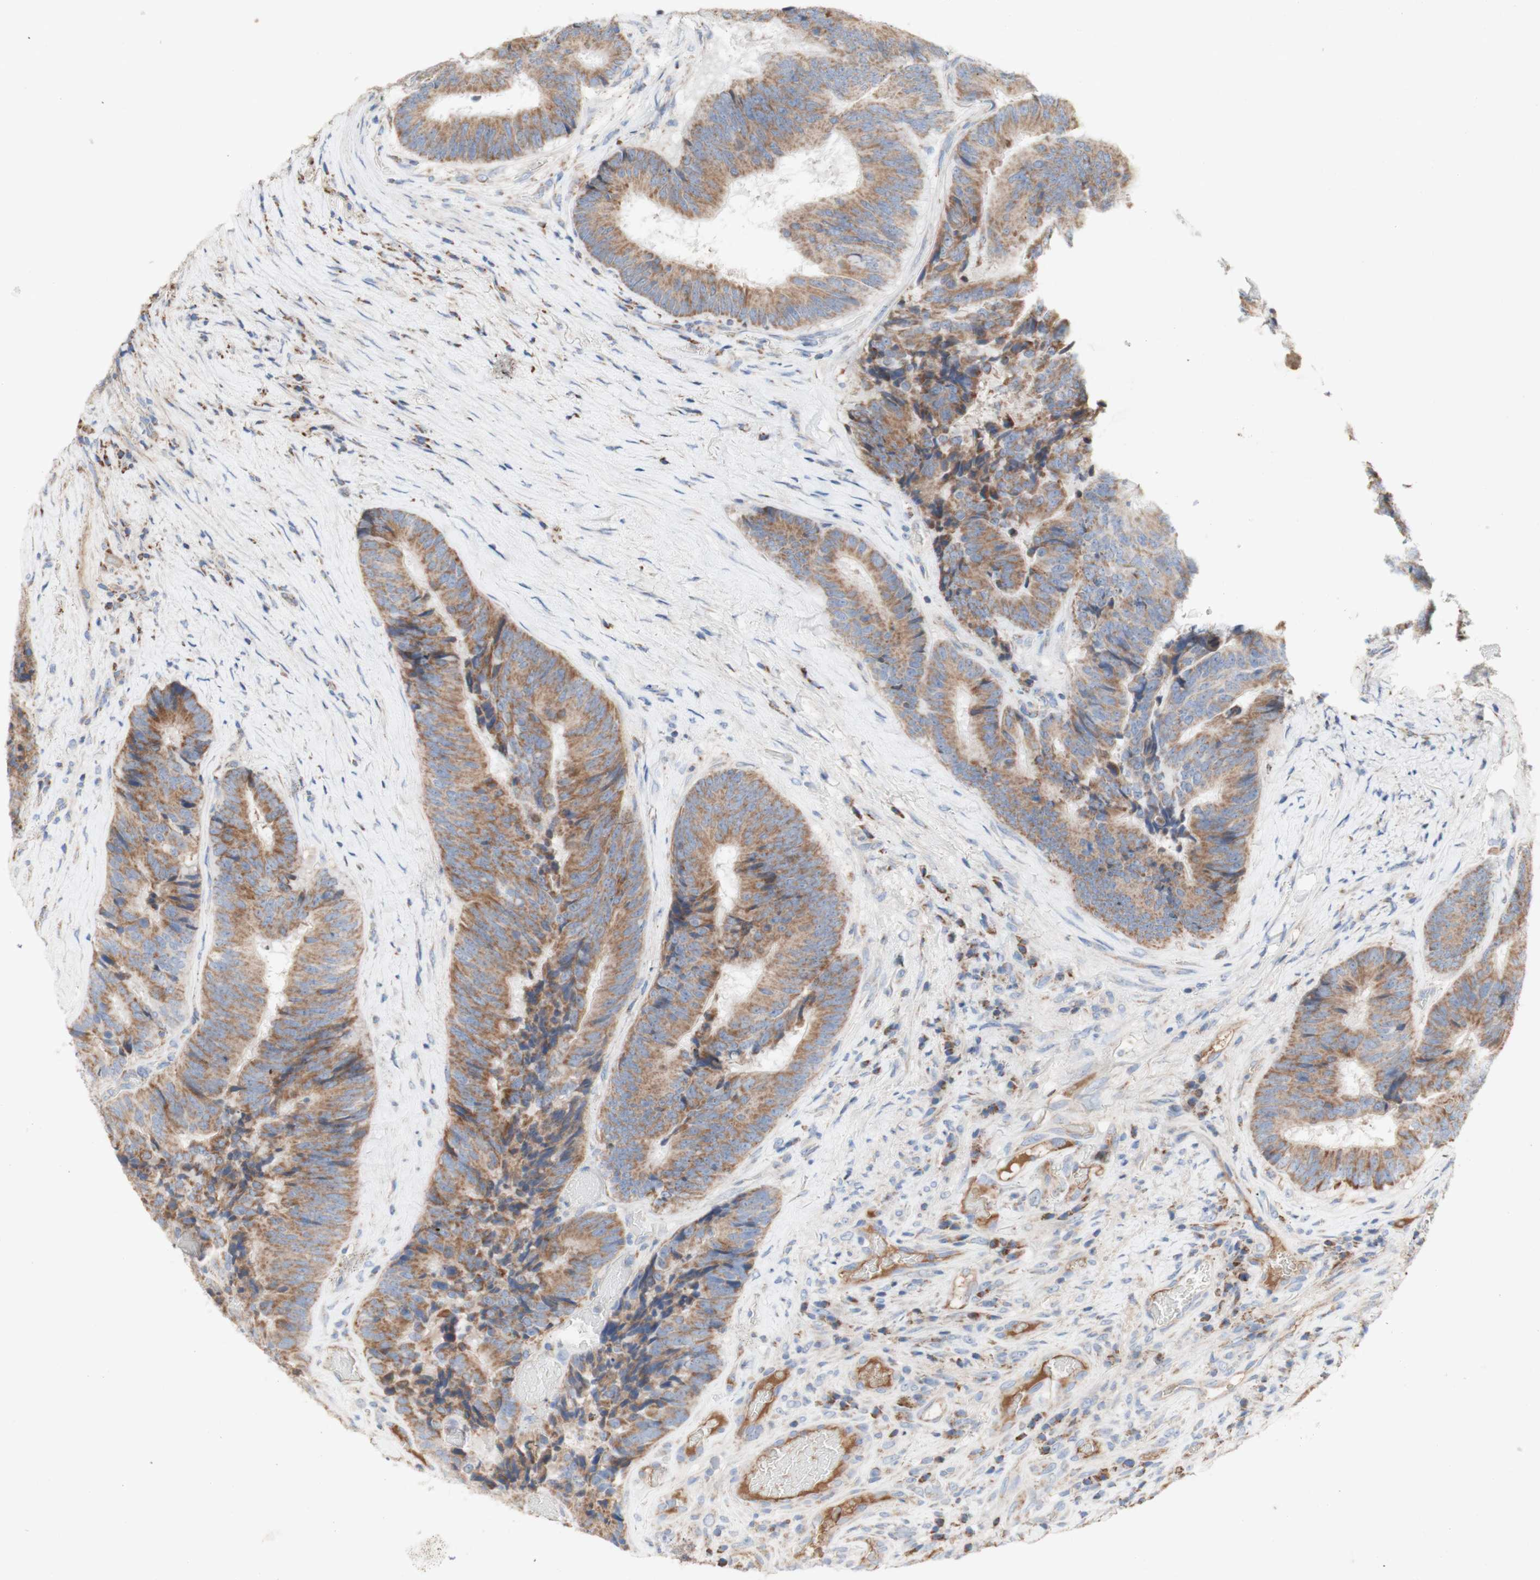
{"staining": {"intensity": "moderate", "quantity": ">75%", "location": "cytoplasmic/membranous"}, "tissue": "colorectal cancer", "cell_type": "Tumor cells", "image_type": "cancer", "snomed": [{"axis": "morphology", "description": "Adenocarcinoma, NOS"}, {"axis": "topography", "description": "Rectum"}], "caption": "The photomicrograph demonstrates a brown stain indicating the presence of a protein in the cytoplasmic/membranous of tumor cells in colorectal cancer (adenocarcinoma). The staining is performed using DAB brown chromogen to label protein expression. The nuclei are counter-stained blue using hematoxylin.", "gene": "SDHB", "patient": {"sex": "male", "age": 72}}